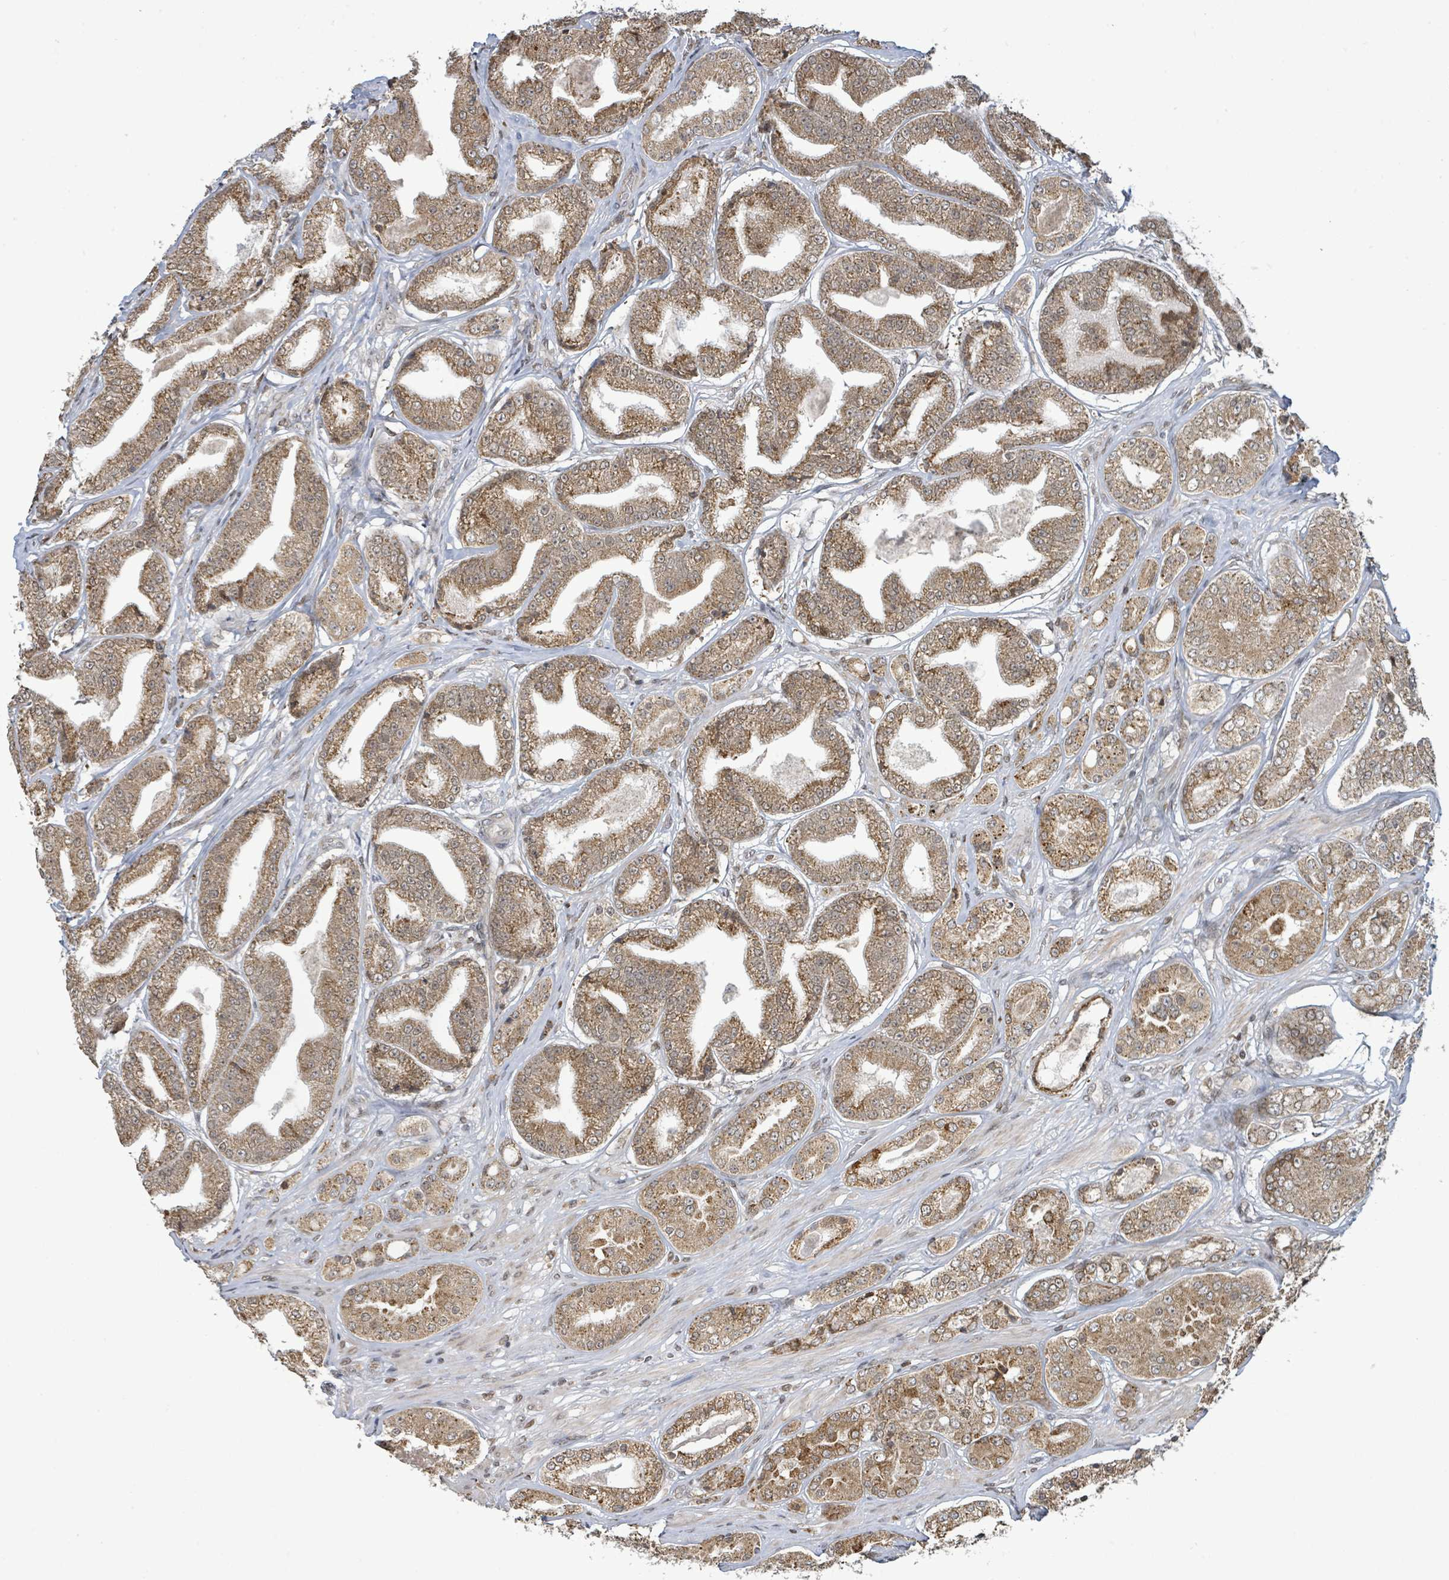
{"staining": {"intensity": "moderate", "quantity": ">75%", "location": "cytoplasmic/membranous,nuclear"}, "tissue": "prostate cancer", "cell_type": "Tumor cells", "image_type": "cancer", "snomed": [{"axis": "morphology", "description": "Adenocarcinoma, High grade"}, {"axis": "topography", "description": "Prostate"}], "caption": "Immunohistochemical staining of high-grade adenocarcinoma (prostate) demonstrates medium levels of moderate cytoplasmic/membranous and nuclear protein expression in about >75% of tumor cells.", "gene": "SBF2", "patient": {"sex": "male", "age": 63}}